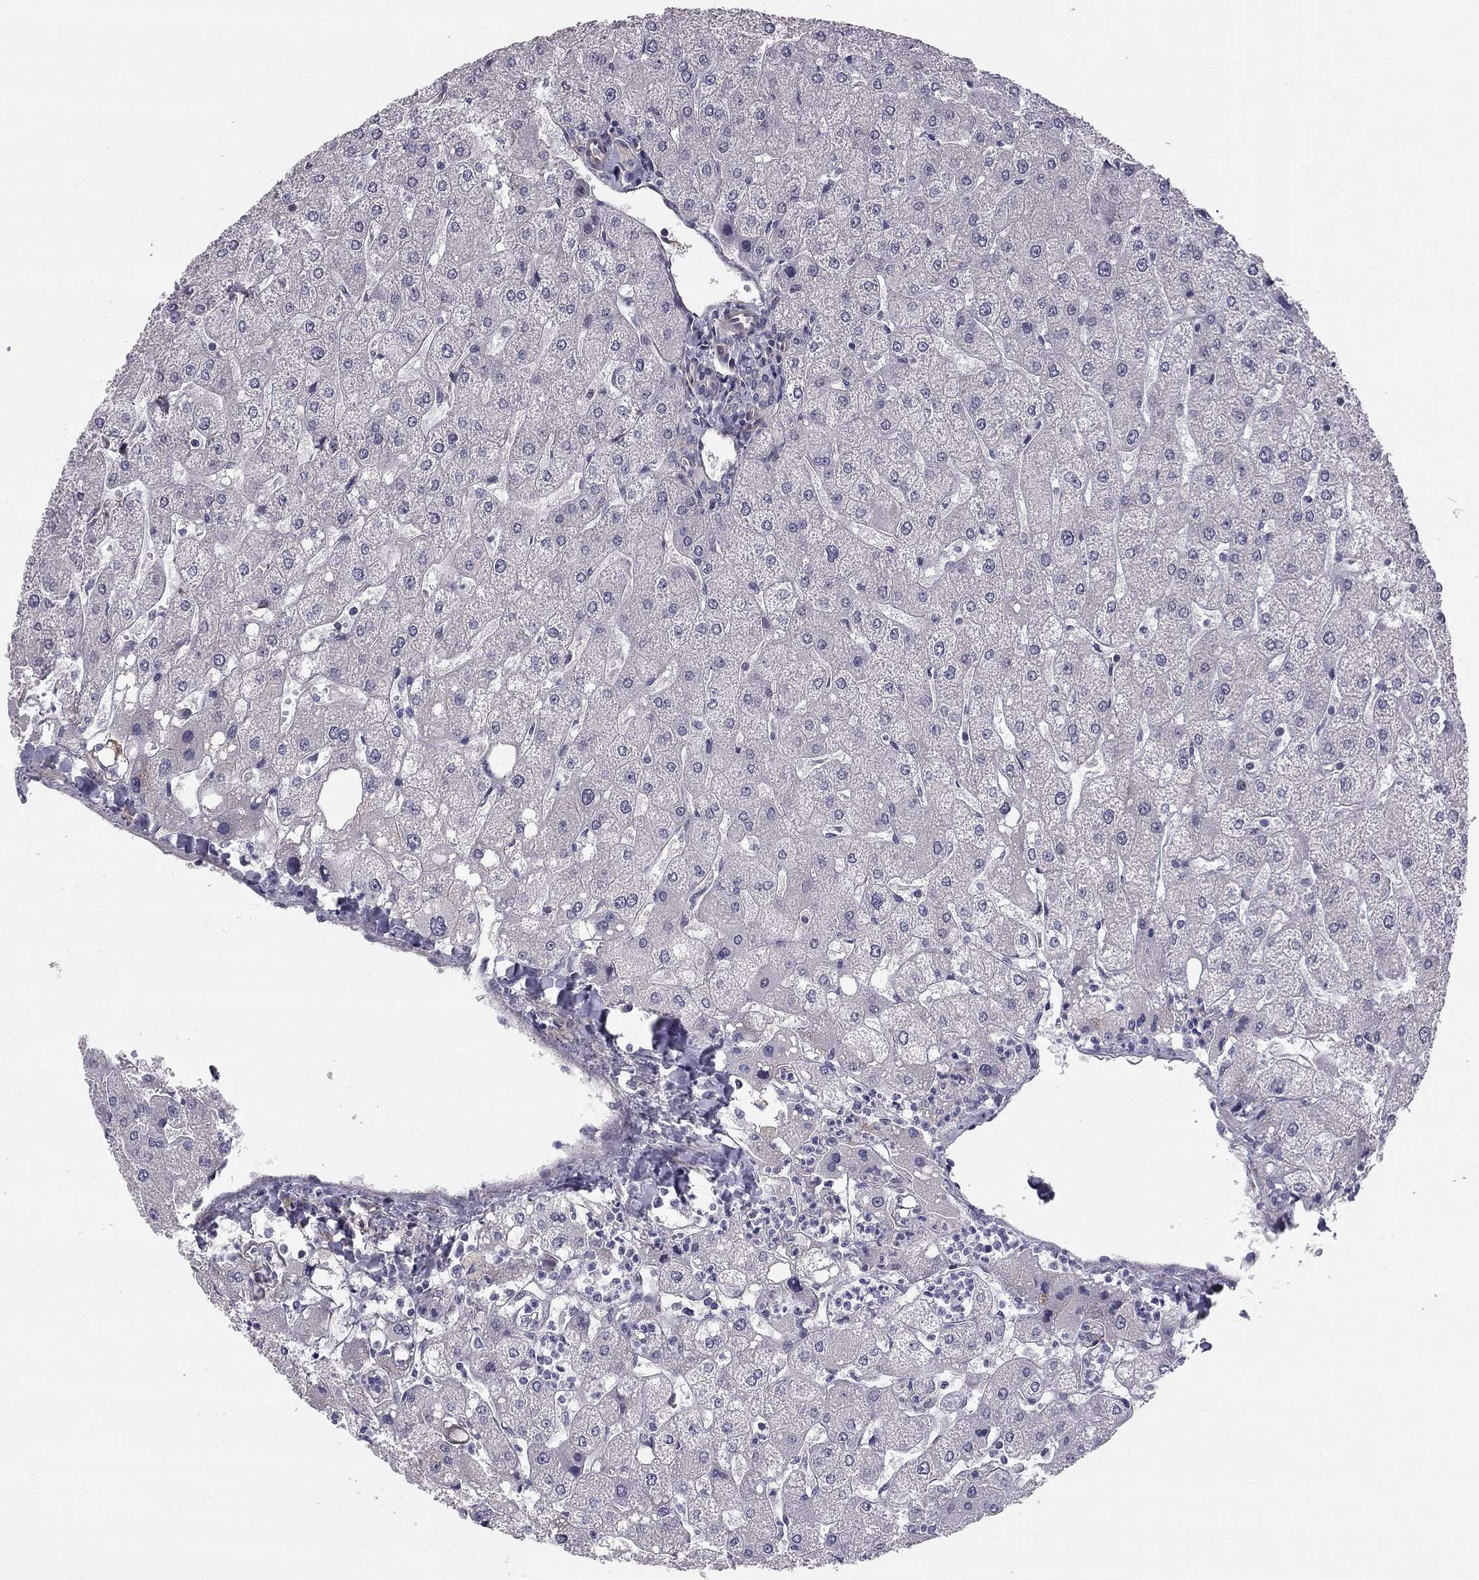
{"staining": {"intensity": "negative", "quantity": "none", "location": "none"}, "tissue": "liver", "cell_type": "Cholangiocytes", "image_type": "normal", "snomed": [{"axis": "morphology", "description": "Normal tissue, NOS"}, {"axis": "topography", "description": "Liver"}], "caption": "The IHC image has no significant positivity in cholangiocytes of liver.", "gene": "GJB4", "patient": {"sex": "male", "age": 67}}